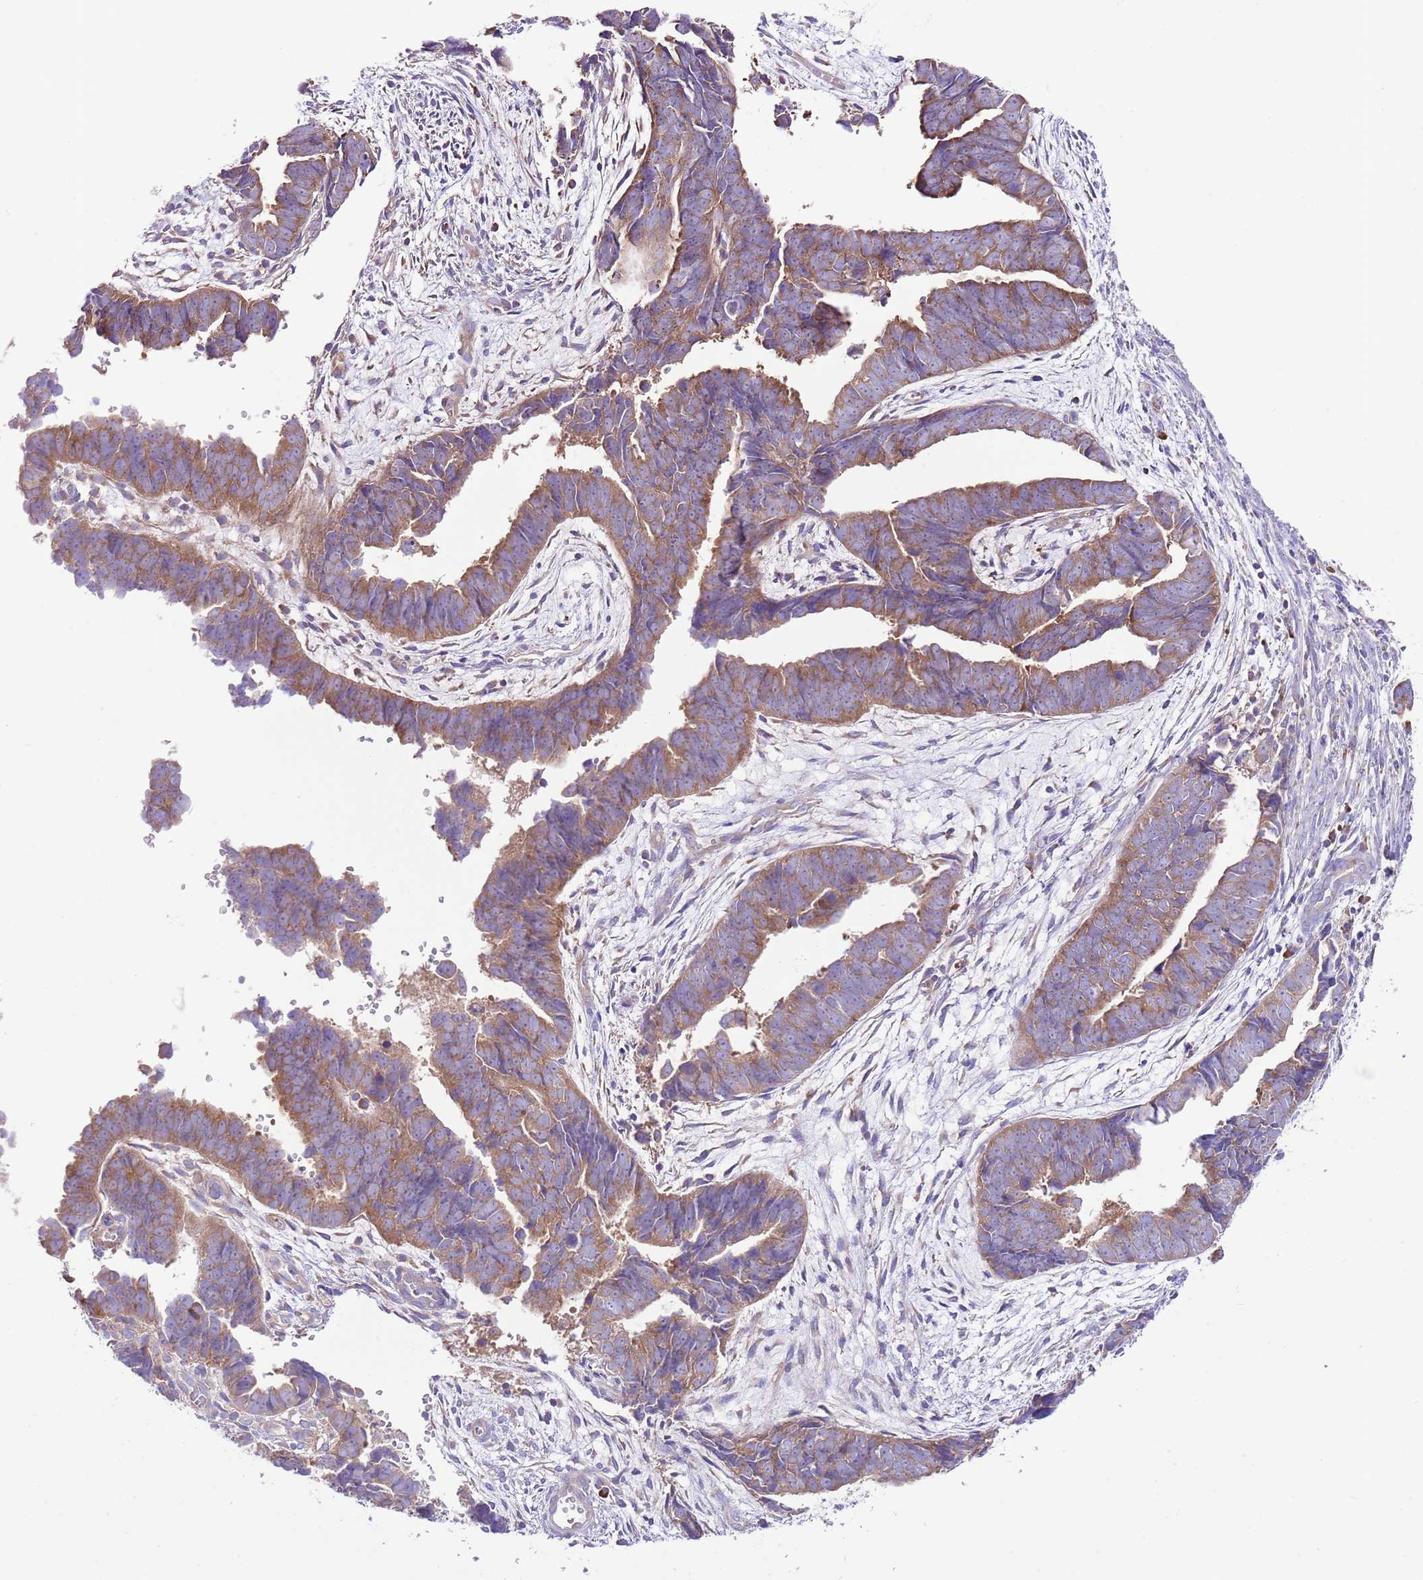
{"staining": {"intensity": "moderate", "quantity": ">75%", "location": "cytoplasmic/membranous"}, "tissue": "endometrial cancer", "cell_type": "Tumor cells", "image_type": "cancer", "snomed": [{"axis": "morphology", "description": "Adenocarcinoma, NOS"}, {"axis": "topography", "description": "Endometrium"}], "caption": "Endometrial cancer stained for a protein exhibits moderate cytoplasmic/membranous positivity in tumor cells.", "gene": "RPS10", "patient": {"sex": "female", "age": 75}}